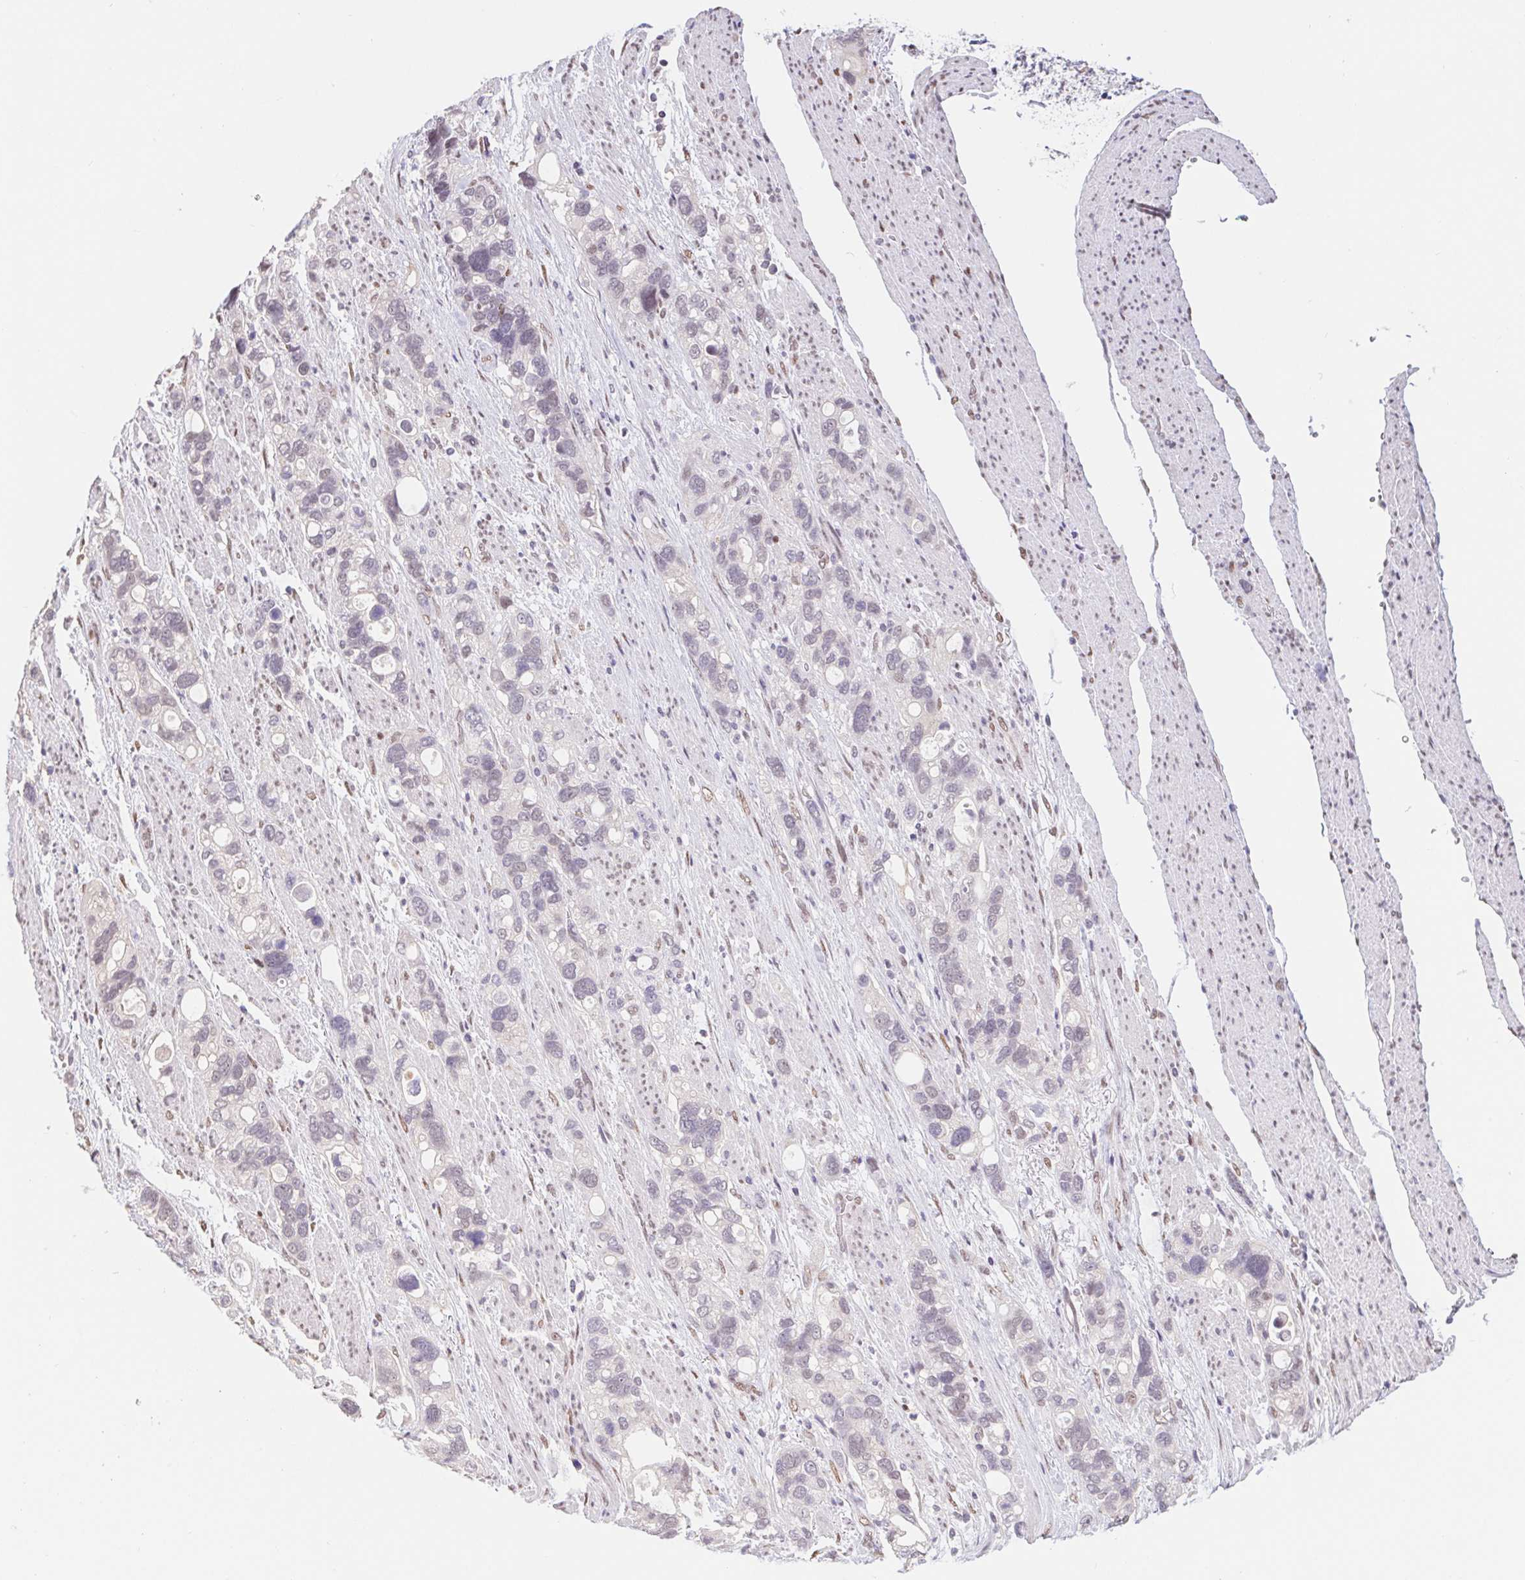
{"staining": {"intensity": "negative", "quantity": "none", "location": "none"}, "tissue": "stomach cancer", "cell_type": "Tumor cells", "image_type": "cancer", "snomed": [{"axis": "morphology", "description": "Adenocarcinoma, NOS"}, {"axis": "topography", "description": "Stomach, upper"}], "caption": "Histopathology image shows no protein staining in tumor cells of stomach adenocarcinoma tissue.", "gene": "CAND1", "patient": {"sex": "female", "age": 81}}